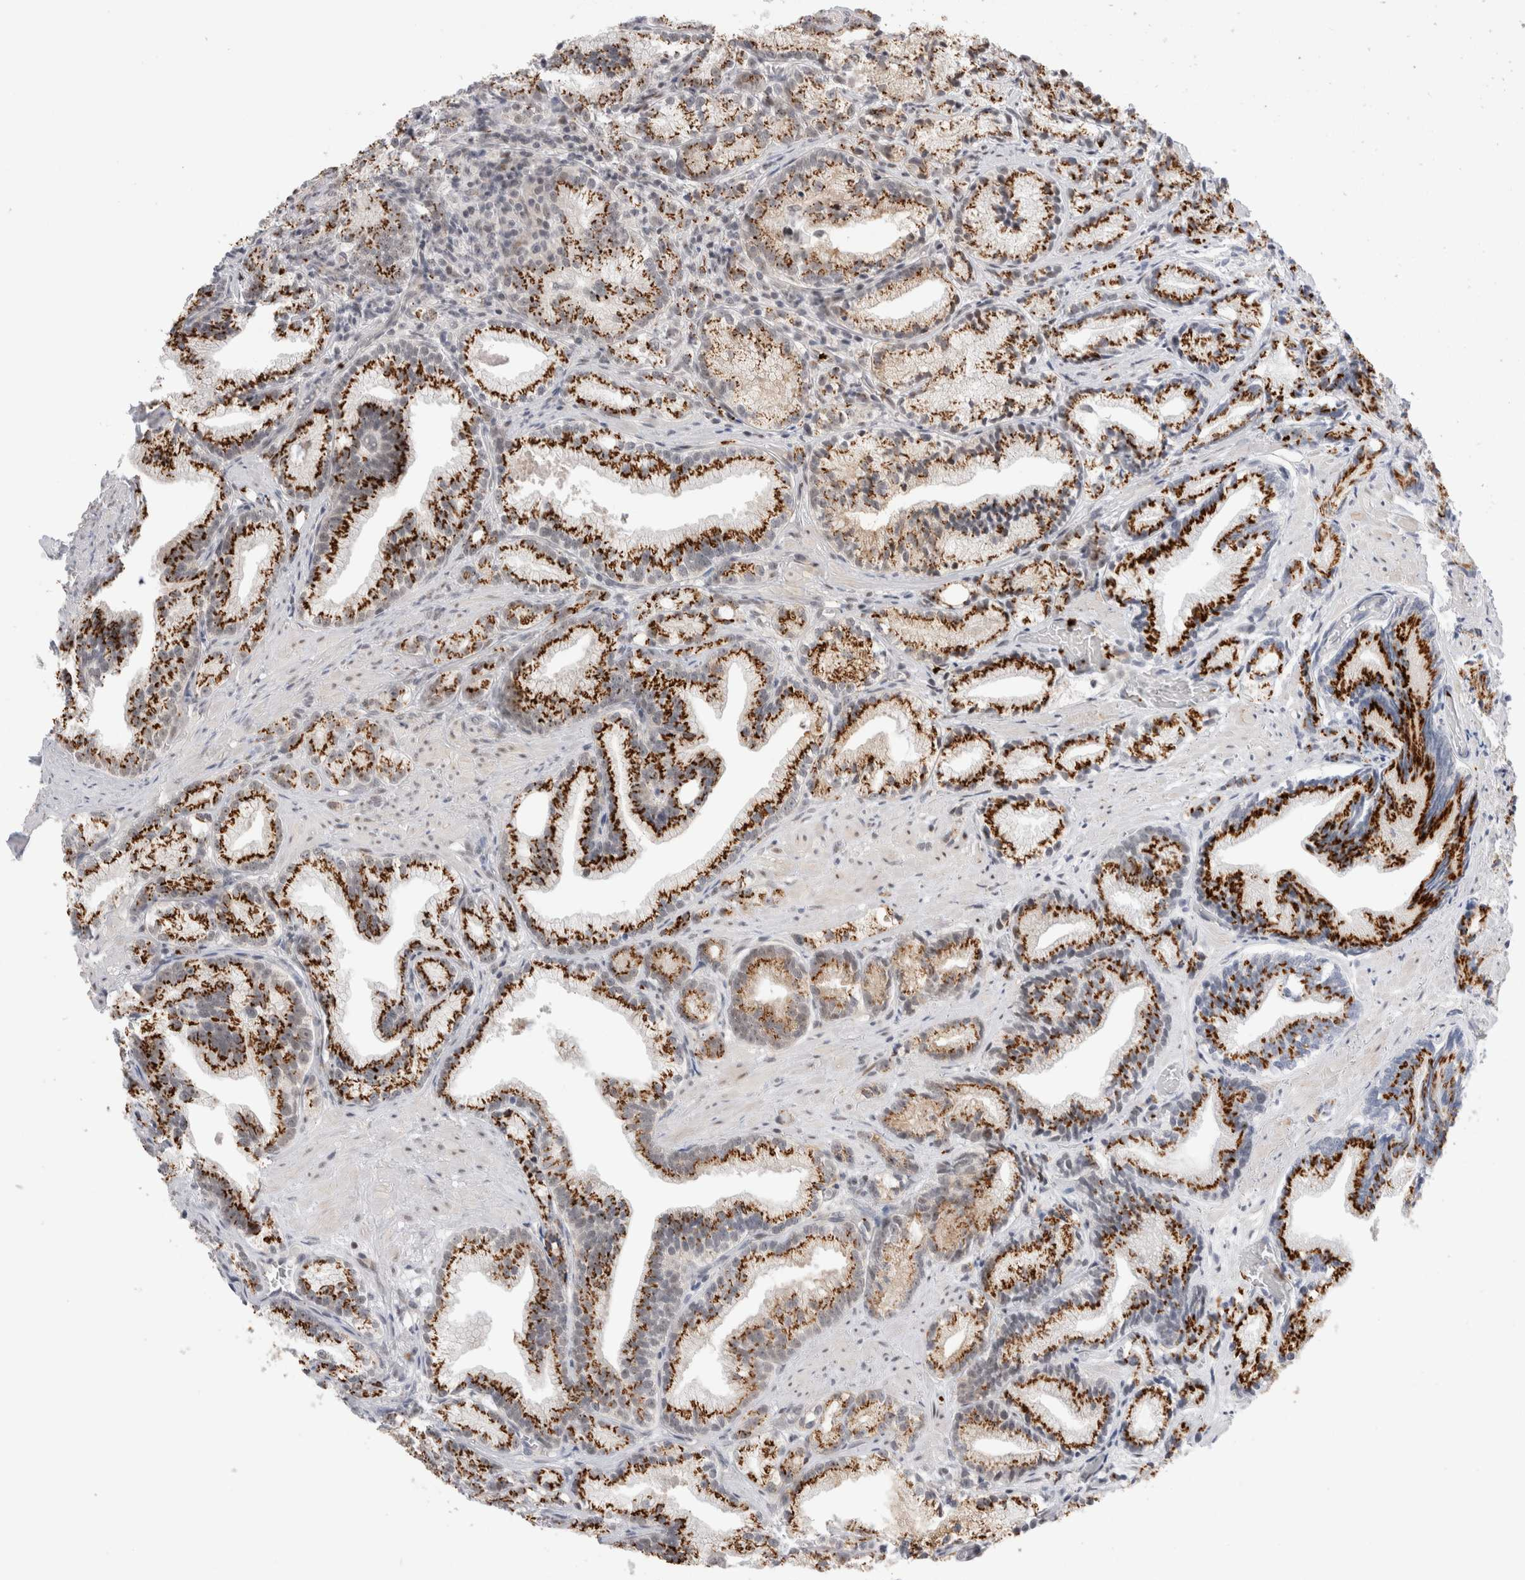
{"staining": {"intensity": "strong", "quantity": ">75%", "location": "cytoplasmic/membranous"}, "tissue": "prostate cancer", "cell_type": "Tumor cells", "image_type": "cancer", "snomed": [{"axis": "morphology", "description": "Adenocarcinoma, Low grade"}, {"axis": "topography", "description": "Prostate"}], "caption": "Immunohistochemical staining of prostate adenocarcinoma (low-grade) exhibits high levels of strong cytoplasmic/membranous protein expression in approximately >75% of tumor cells. (brown staining indicates protein expression, while blue staining denotes nuclei).", "gene": "VPS28", "patient": {"sex": "male", "age": 89}}